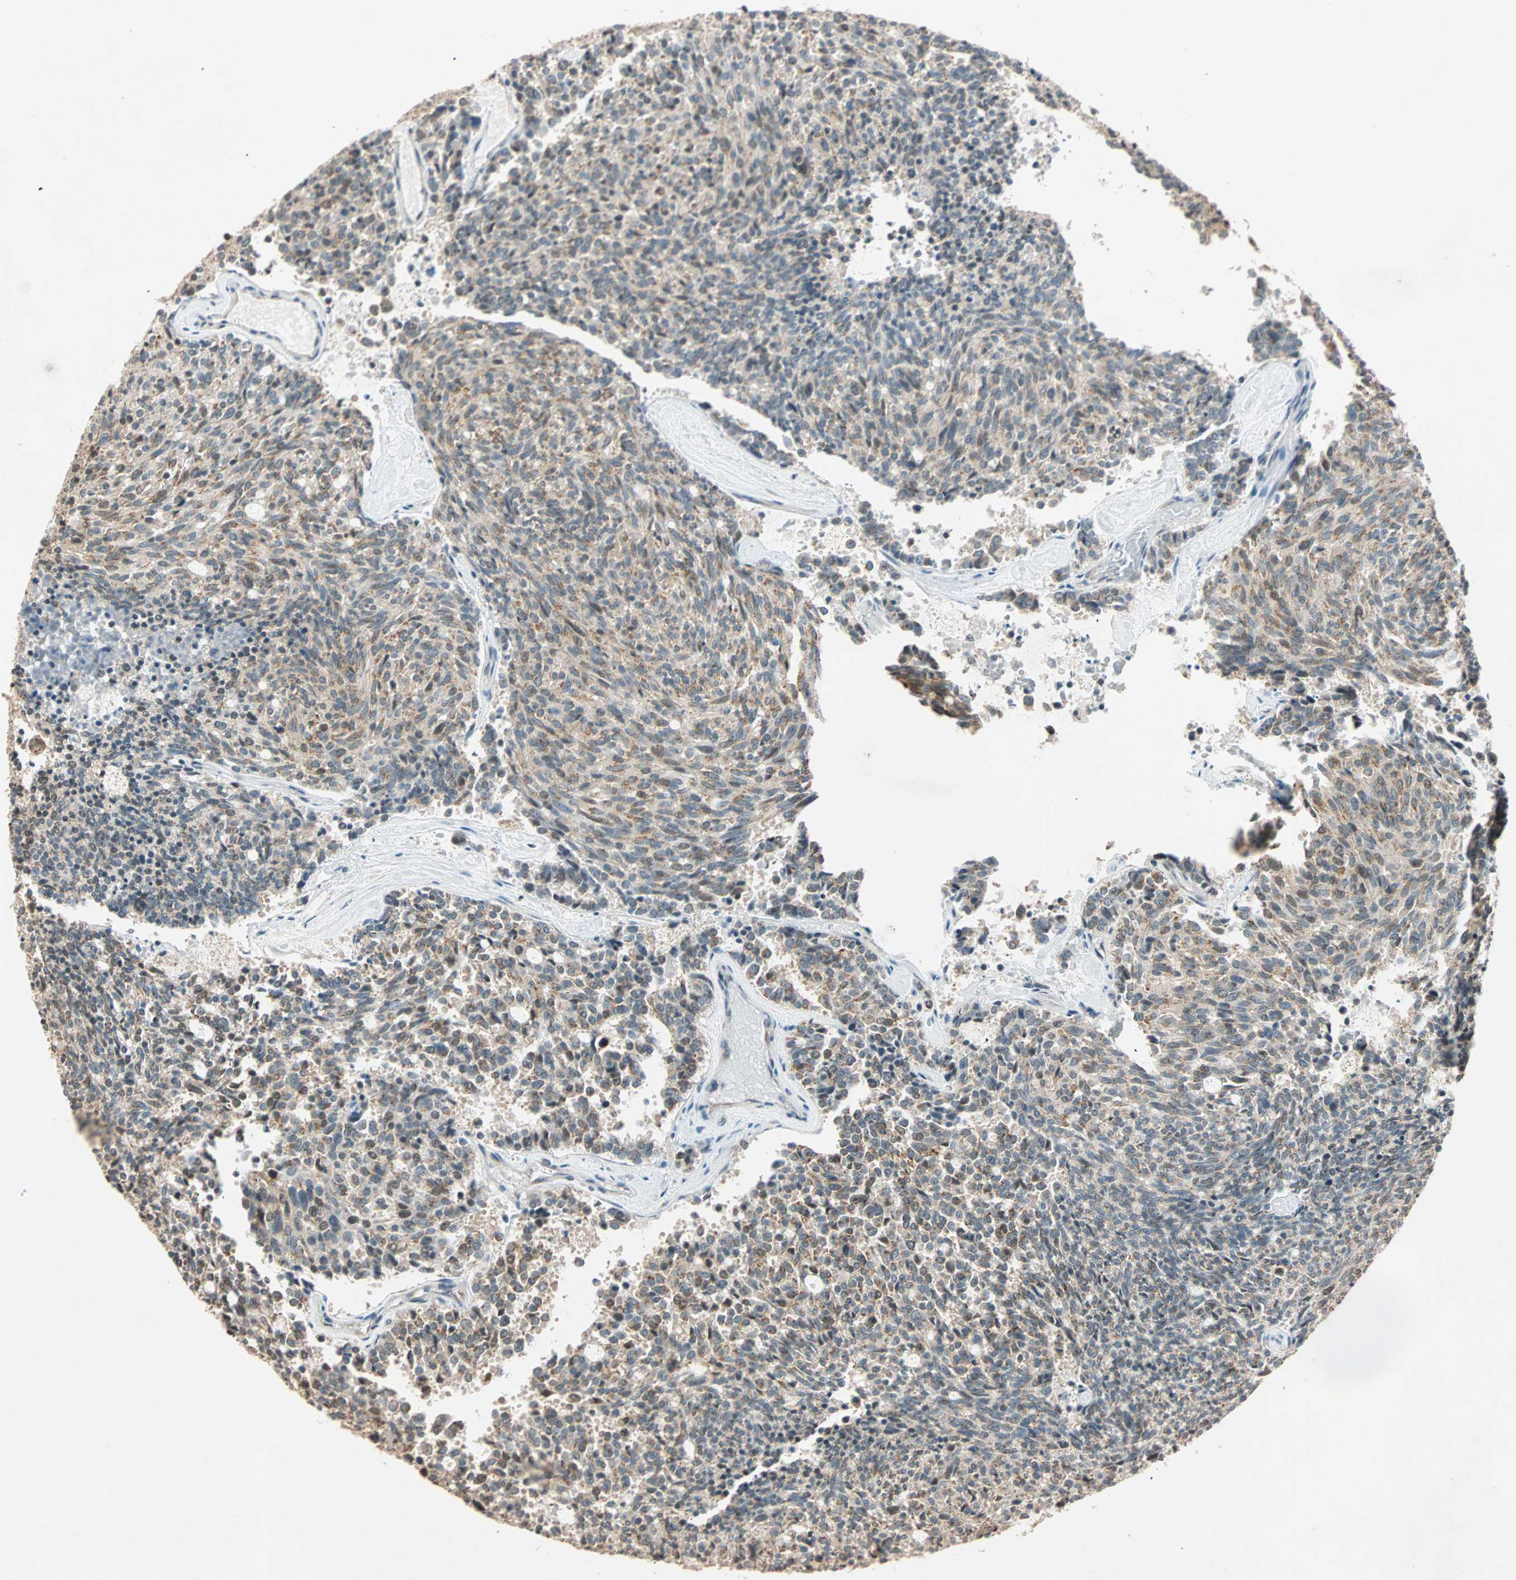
{"staining": {"intensity": "weak", "quantity": "25%-75%", "location": "cytoplasmic/membranous"}, "tissue": "carcinoid", "cell_type": "Tumor cells", "image_type": "cancer", "snomed": [{"axis": "morphology", "description": "Carcinoid, malignant, NOS"}, {"axis": "topography", "description": "Pancreas"}], "caption": "The image reveals a brown stain indicating the presence of a protein in the cytoplasmic/membranous of tumor cells in carcinoid.", "gene": "PRDM2", "patient": {"sex": "female", "age": 54}}